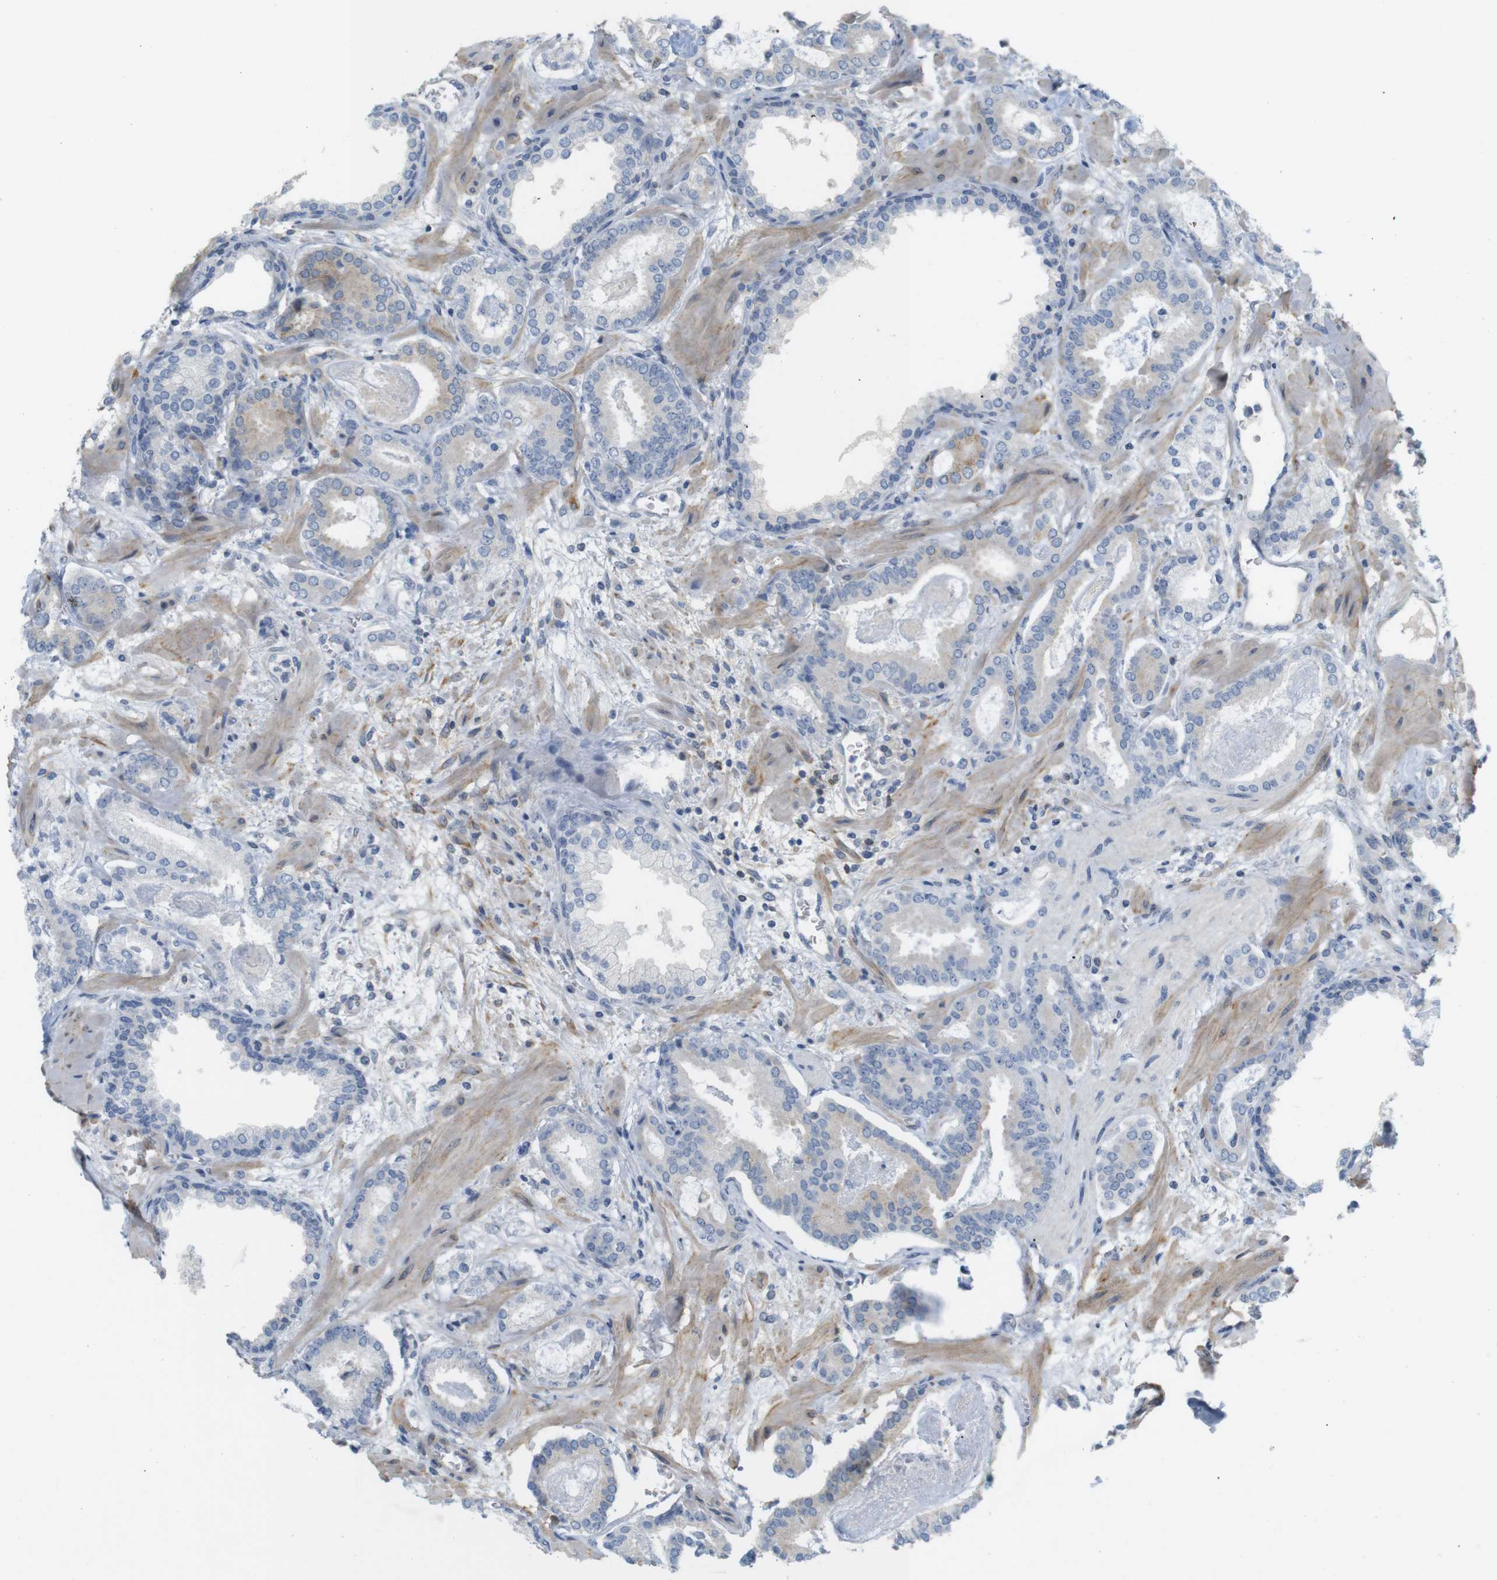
{"staining": {"intensity": "weak", "quantity": "<25%", "location": "cytoplasmic/membranous"}, "tissue": "prostate cancer", "cell_type": "Tumor cells", "image_type": "cancer", "snomed": [{"axis": "morphology", "description": "Adenocarcinoma, Low grade"}, {"axis": "topography", "description": "Prostate"}], "caption": "Prostate cancer (low-grade adenocarcinoma) was stained to show a protein in brown. There is no significant expression in tumor cells.", "gene": "ITPR1", "patient": {"sex": "male", "age": 53}}